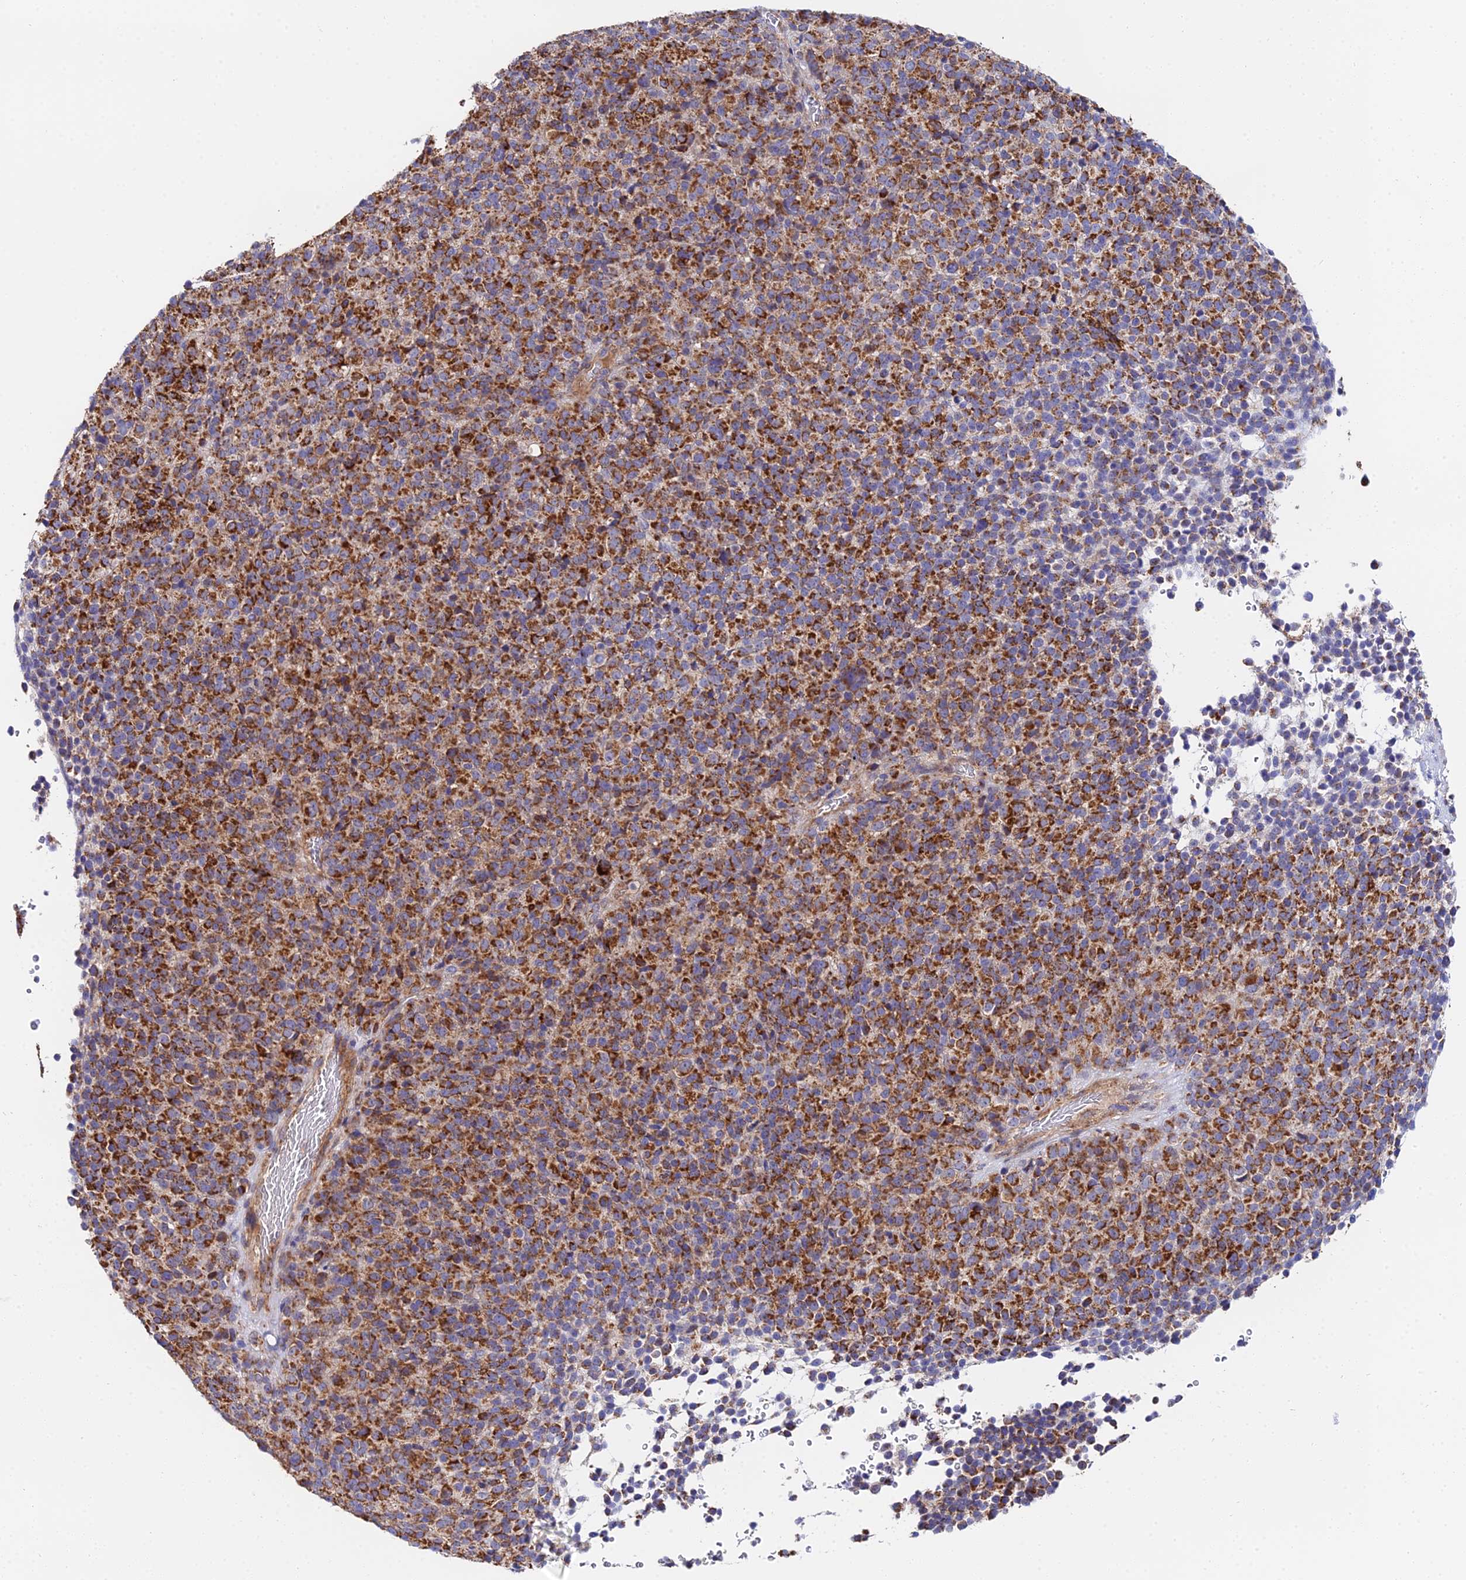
{"staining": {"intensity": "strong", "quantity": ">75%", "location": "cytoplasmic/membranous"}, "tissue": "melanoma", "cell_type": "Tumor cells", "image_type": "cancer", "snomed": [{"axis": "morphology", "description": "Malignant melanoma, Metastatic site"}, {"axis": "topography", "description": "Brain"}], "caption": "Melanoma was stained to show a protein in brown. There is high levels of strong cytoplasmic/membranous expression in about >75% of tumor cells.", "gene": "ACOT2", "patient": {"sex": "female", "age": 56}}